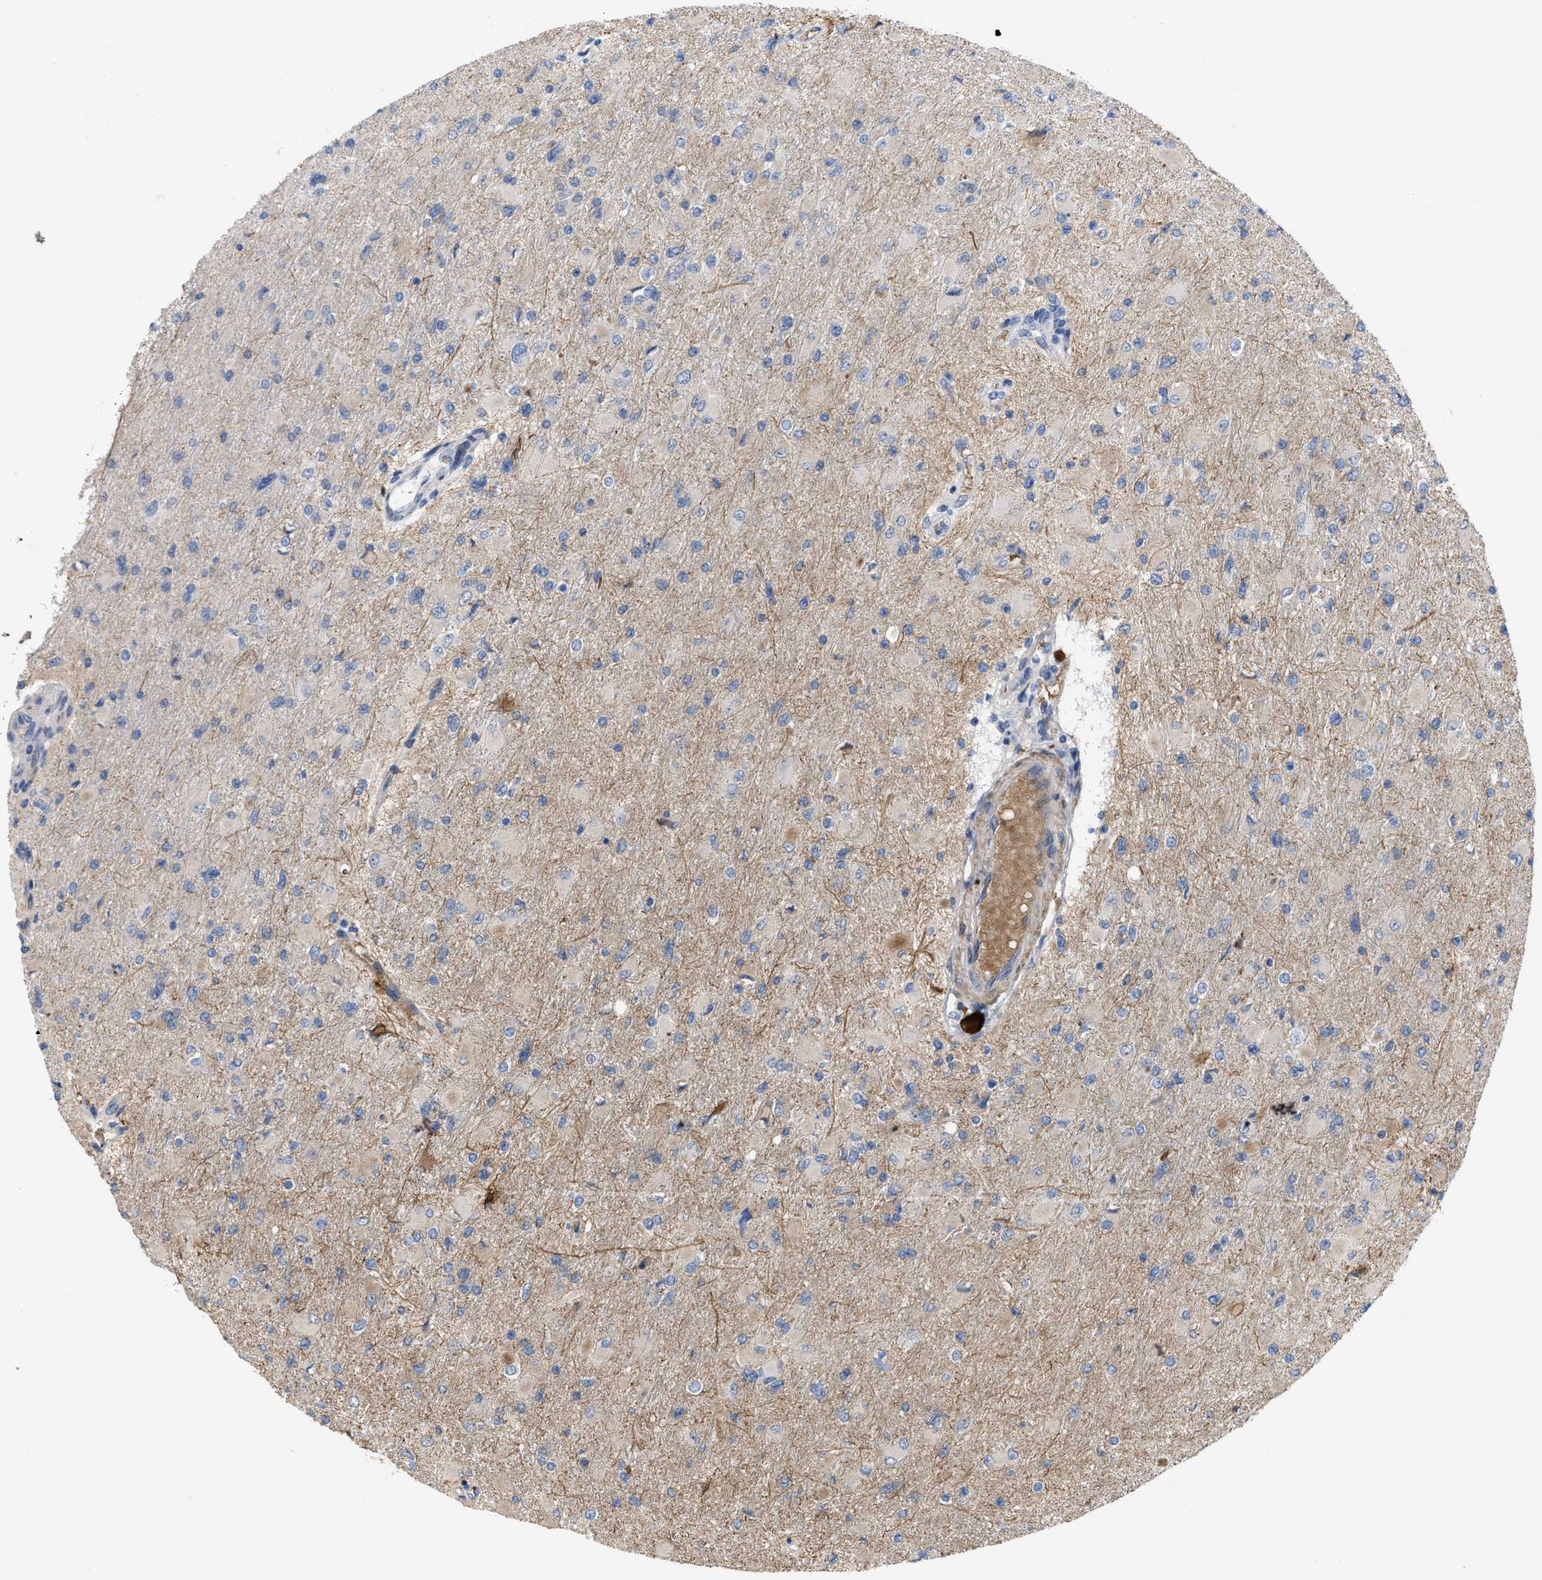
{"staining": {"intensity": "negative", "quantity": "none", "location": "none"}, "tissue": "glioma", "cell_type": "Tumor cells", "image_type": "cancer", "snomed": [{"axis": "morphology", "description": "Glioma, malignant, High grade"}, {"axis": "topography", "description": "Cerebral cortex"}], "caption": "A high-resolution micrograph shows immunohistochemistry staining of malignant glioma (high-grade), which demonstrates no significant staining in tumor cells.", "gene": "POLR1F", "patient": {"sex": "female", "age": 36}}